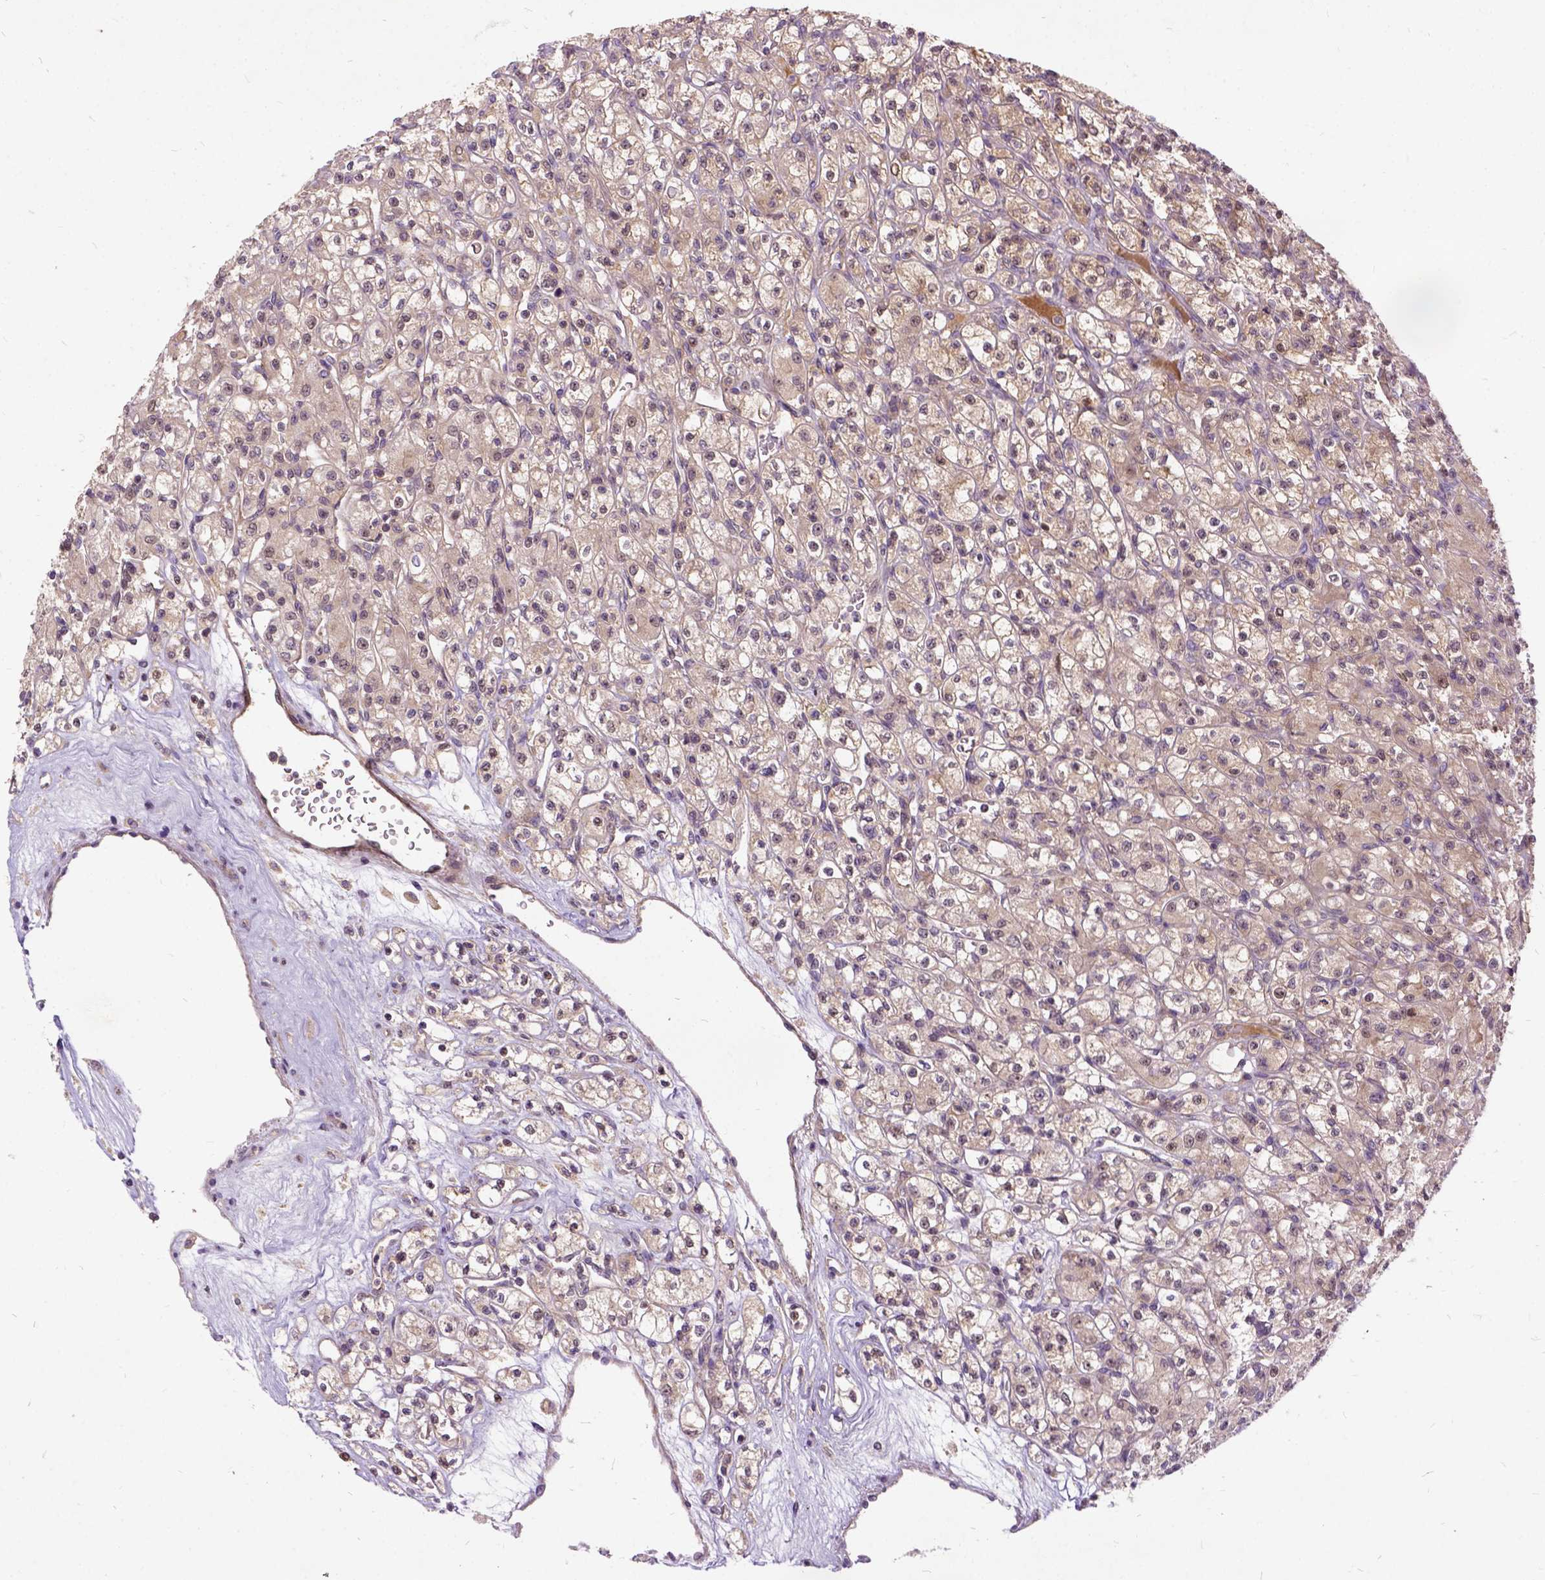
{"staining": {"intensity": "weak", "quantity": ">75%", "location": "cytoplasmic/membranous"}, "tissue": "renal cancer", "cell_type": "Tumor cells", "image_type": "cancer", "snomed": [{"axis": "morphology", "description": "Adenocarcinoma, NOS"}, {"axis": "topography", "description": "Kidney"}], "caption": "Immunohistochemistry (IHC) (DAB) staining of renal cancer displays weak cytoplasmic/membranous protein positivity in about >75% of tumor cells. The staining was performed using DAB (3,3'-diaminobenzidine), with brown indicating positive protein expression. Nuclei are stained blue with hematoxylin.", "gene": "ILRUN", "patient": {"sex": "female", "age": 70}}